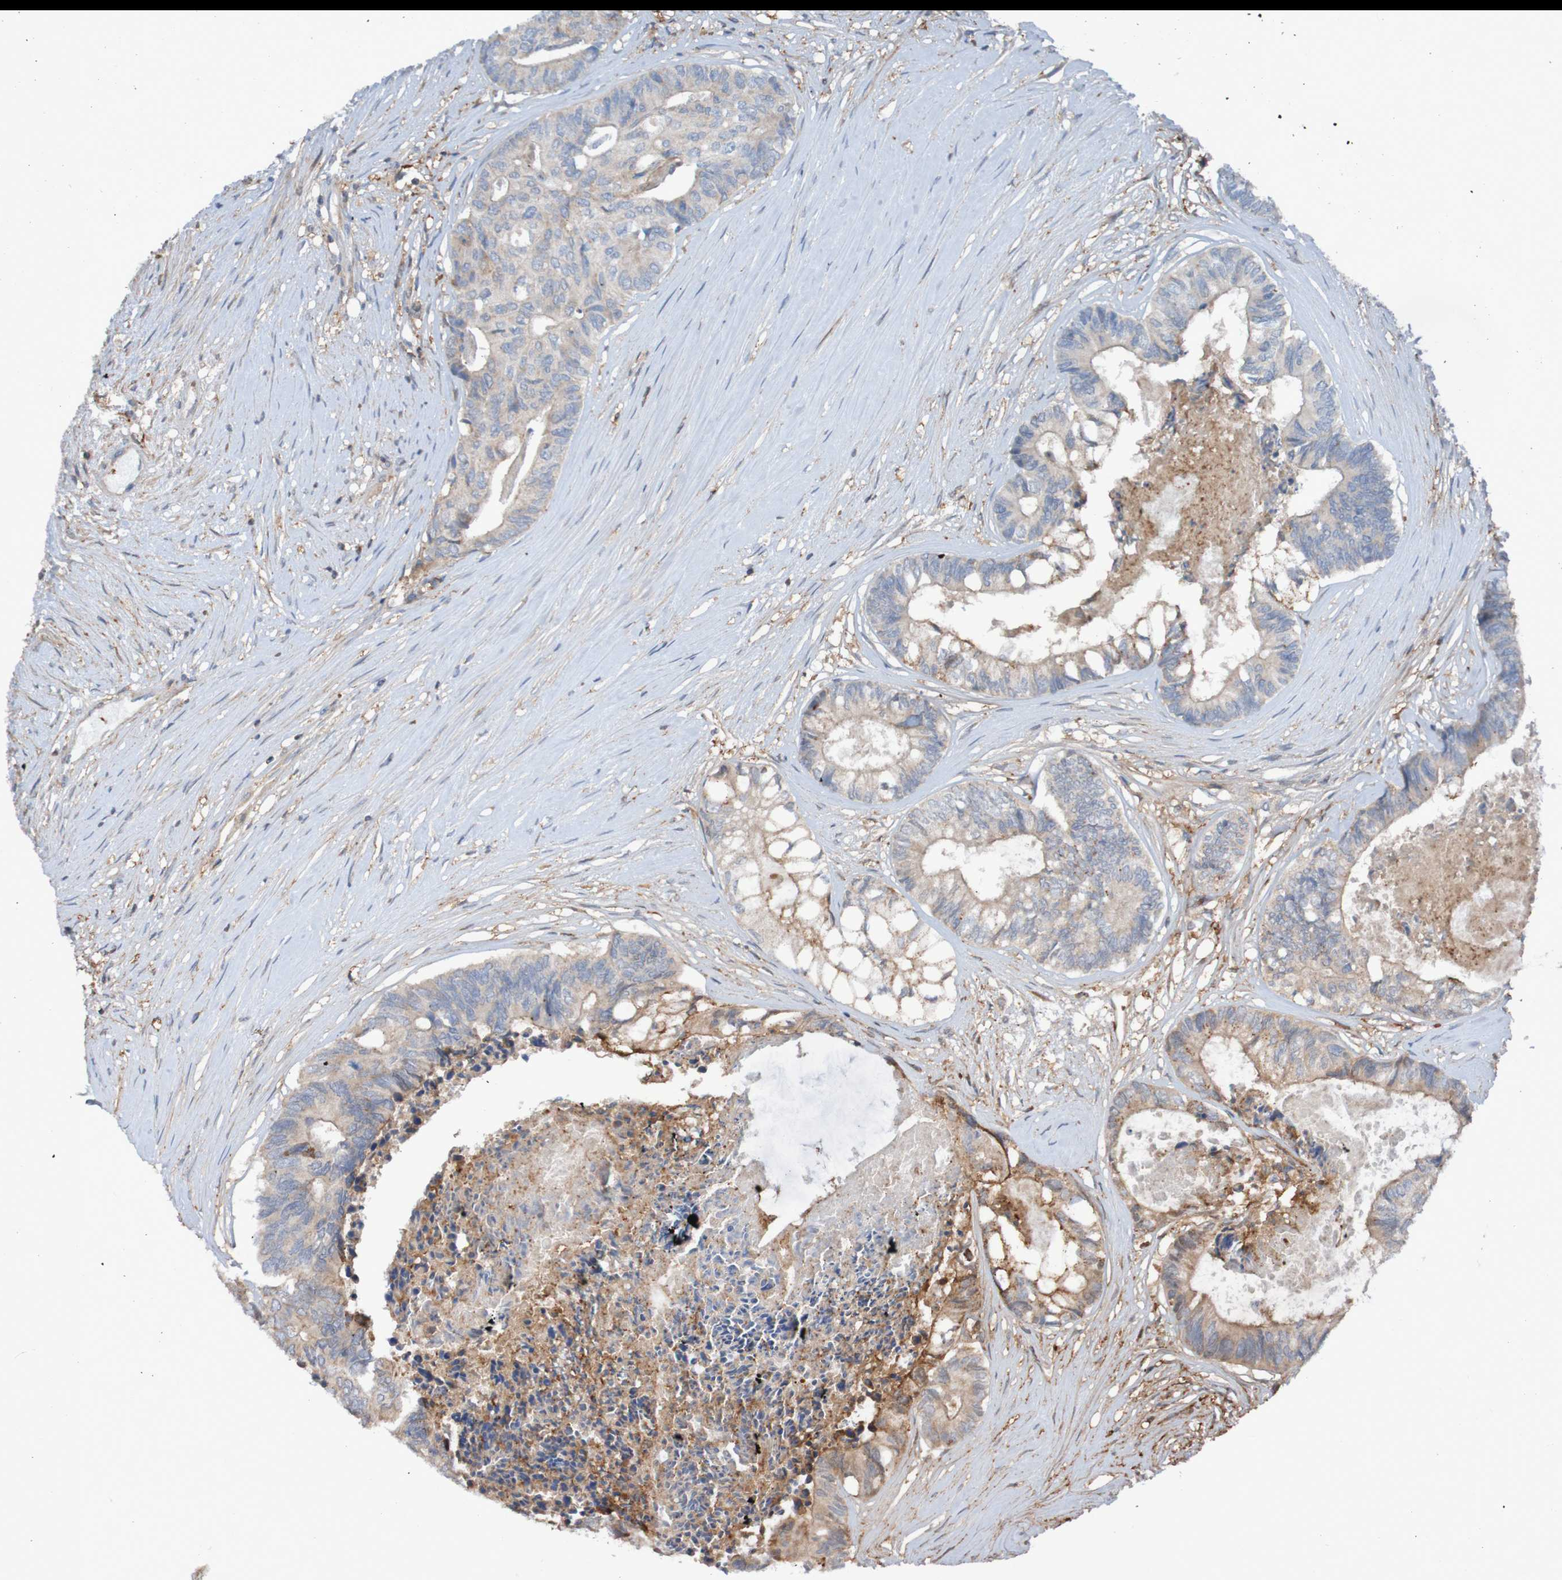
{"staining": {"intensity": "weak", "quantity": ">75%", "location": "cytoplasmic/membranous"}, "tissue": "colorectal cancer", "cell_type": "Tumor cells", "image_type": "cancer", "snomed": [{"axis": "morphology", "description": "Adenocarcinoma, NOS"}, {"axis": "topography", "description": "Rectum"}], "caption": "IHC micrograph of neoplastic tissue: colorectal adenocarcinoma stained using immunohistochemistry reveals low levels of weak protein expression localized specifically in the cytoplasmic/membranous of tumor cells, appearing as a cytoplasmic/membranous brown color.", "gene": "PDGFB", "patient": {"sex": "male", "age": 63}}